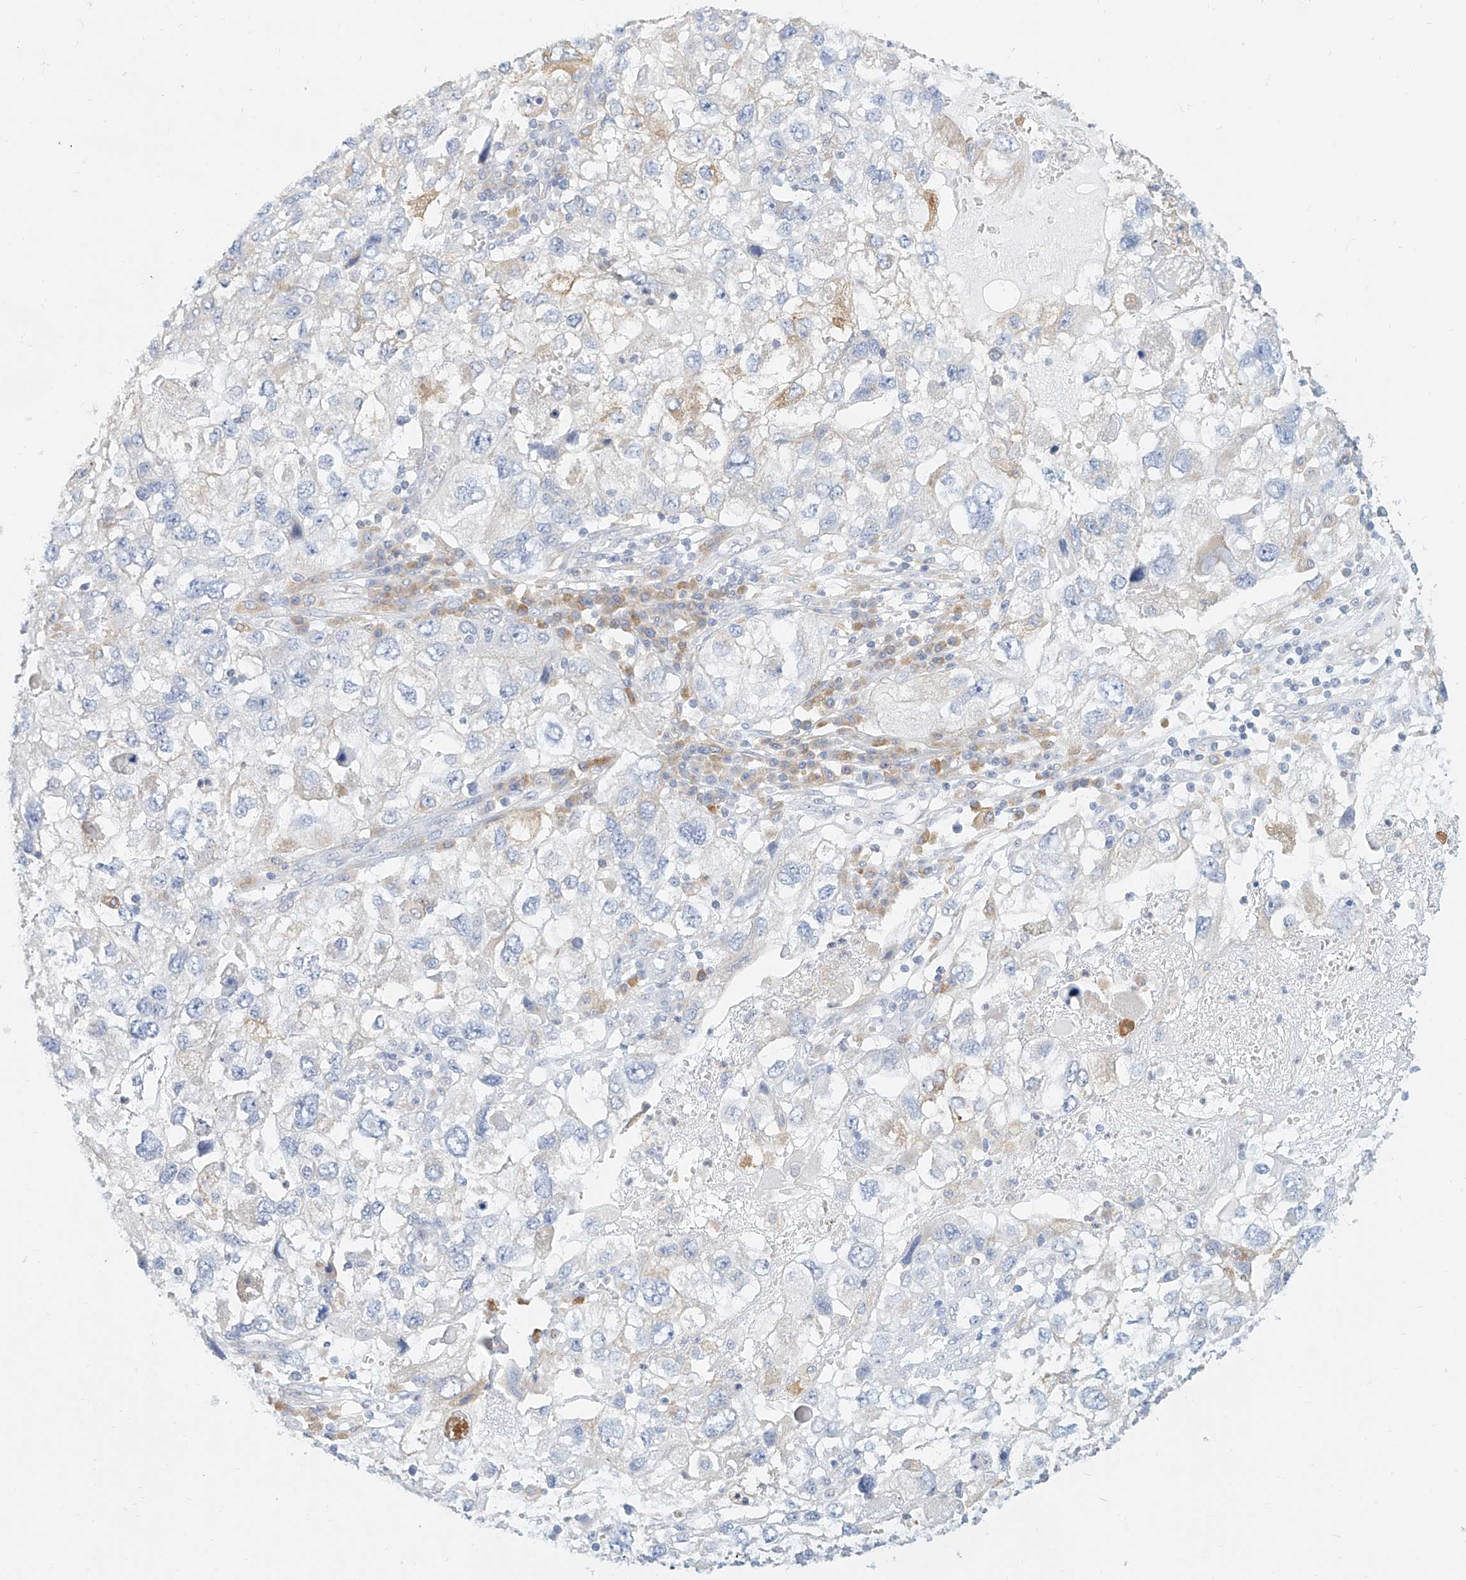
{"staining": {"intensity": "moderate", "quantity": "<25%", "location": "cytoplasmic/membranous"}, "tissue": "endometrial cancer", "cell_type": "Tumor cells", "image_type": "cancer", "snomed": [{"axis": "morphology", "description": "Adenocarcinoma, NOS"}, {"axis": "topography", "description": "Endometrium"}], "caption": "Human endometrial cancer (adenocarcinoma) stained for a protein (brown) shows moderate cytoplasmic/membranous positive positivity in approximately <25% of tumor cells.", "gene": "DHRS7", "patient": {"sex": "female", "age": 49}}